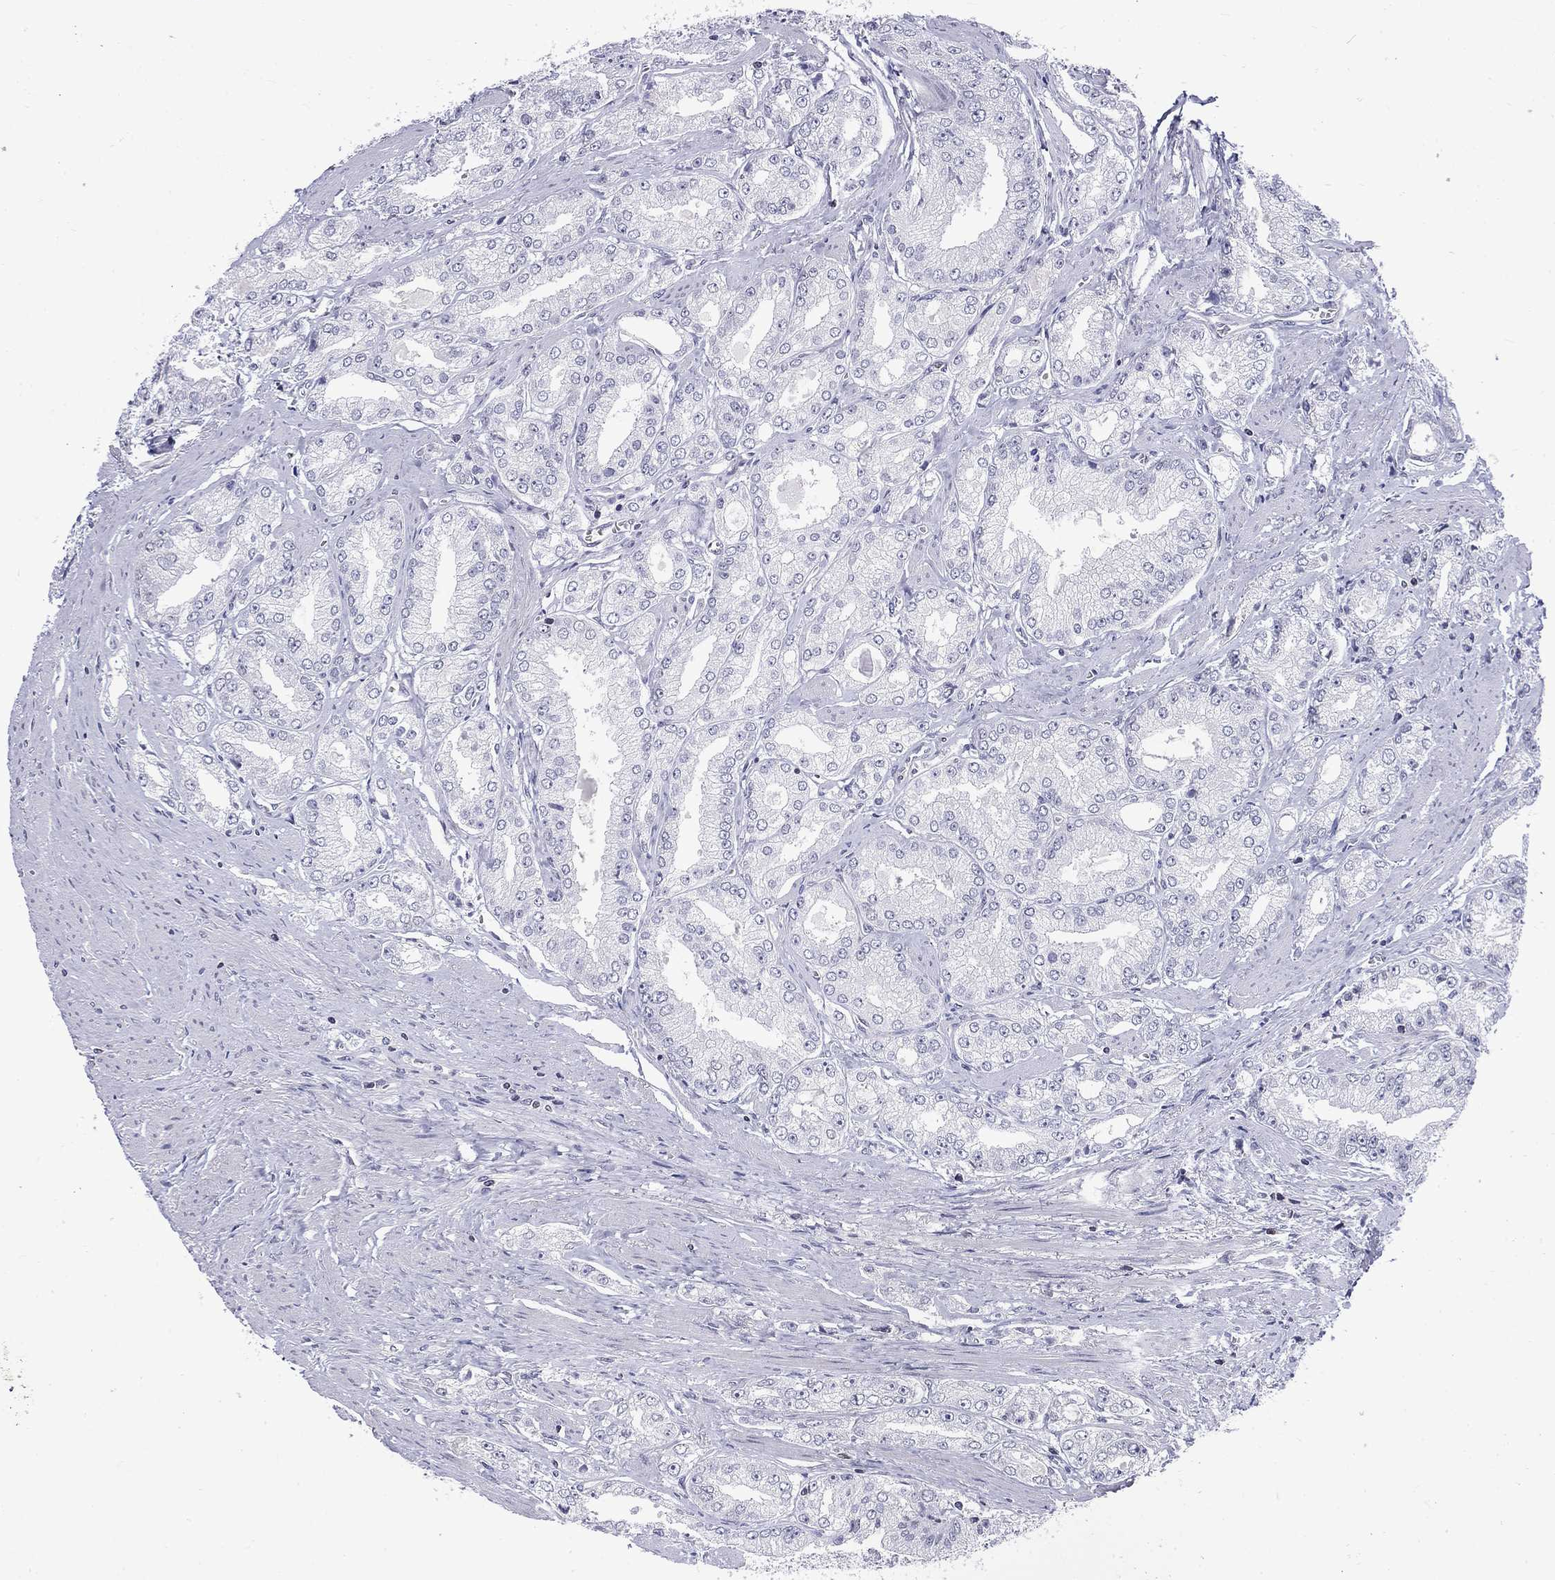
{"staining": {"intensity": "negative", "quantity": "none", "location": "none"}, "tissue": "prostate cancer", "cell_type": "Tumor cells", "image_type": "cancer", "snomed": [{"axis": "morphology", "description": "Adenocarcinoma, NOS"}, {"axis": "morphology", "description": "Adenocarcinoma, High grade"}, {"axis": "topography", "description": "Prostate"}], "caption": "This is an immunohistochemistry histopathology image of human prostate high-grade adenocarcinoma. There is no positivity in tumor cells.", "gene": "SLA", "patient": {"sex": "male", "age": 70}}